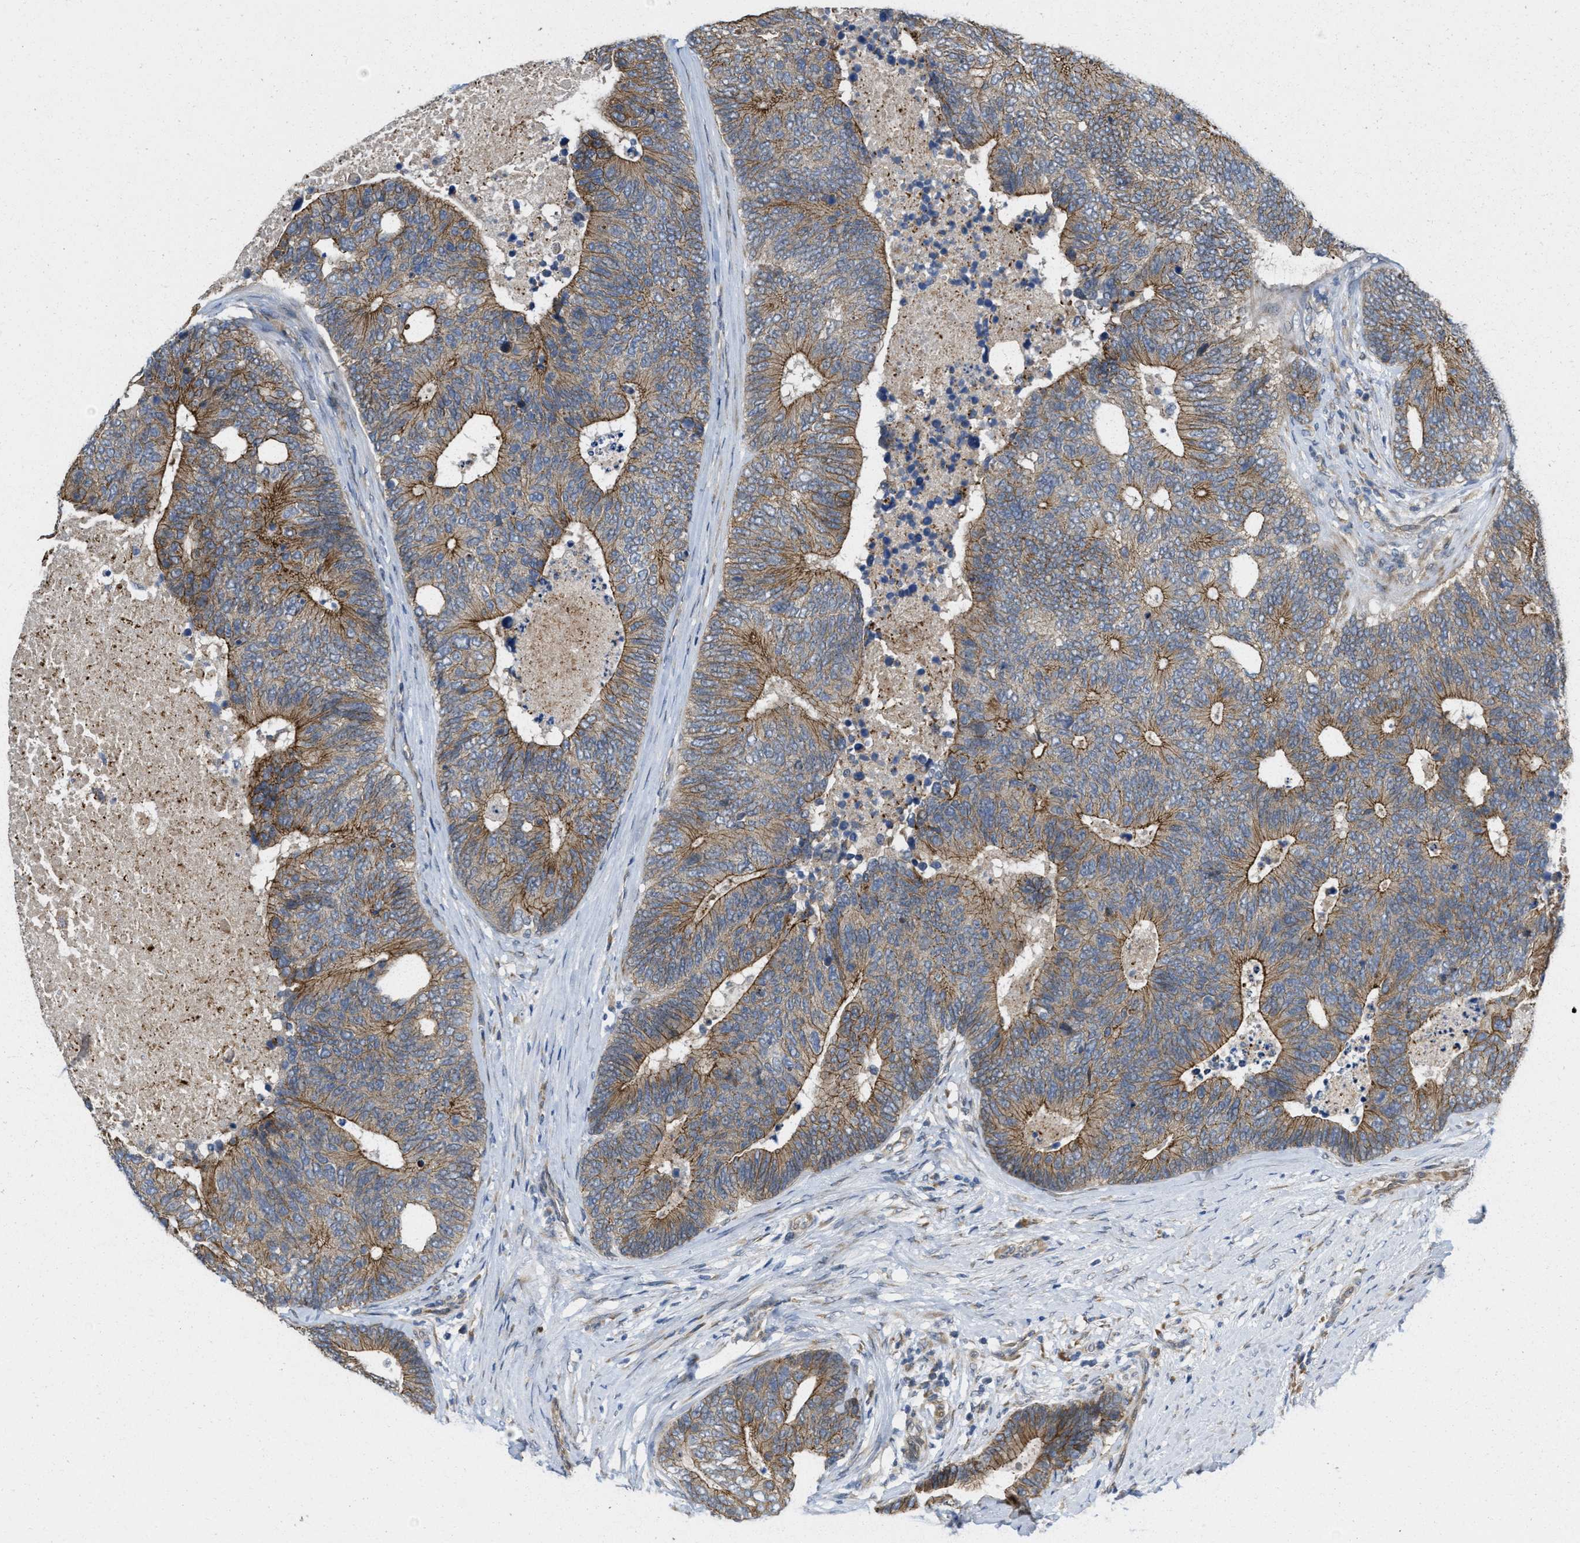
{"staining": {"intensity": "moderate", "quantity": ">75%", "location": "cytoplasmic/membranous"}, "tissue": "colorectal cancer", "cell_type": "Tumor cells", "image_type": "cancer", "snomed": [{"axis": "morphology", "description": "Adenocarcinoma, NOS"}, {"axis": "topography", "description": "Colon"}], "caption": "Immunohistochemical staining of human colorectal cancer (adenocarcinoma) displays medium levels of moderate cytoplasmic/membranous staining in approximately >75% of tumor cells. (Brightfield microscopy of DAB IHC at high magnification).", "gene": "CDPF1", "patient": {"sex": "female", "age": 67}}